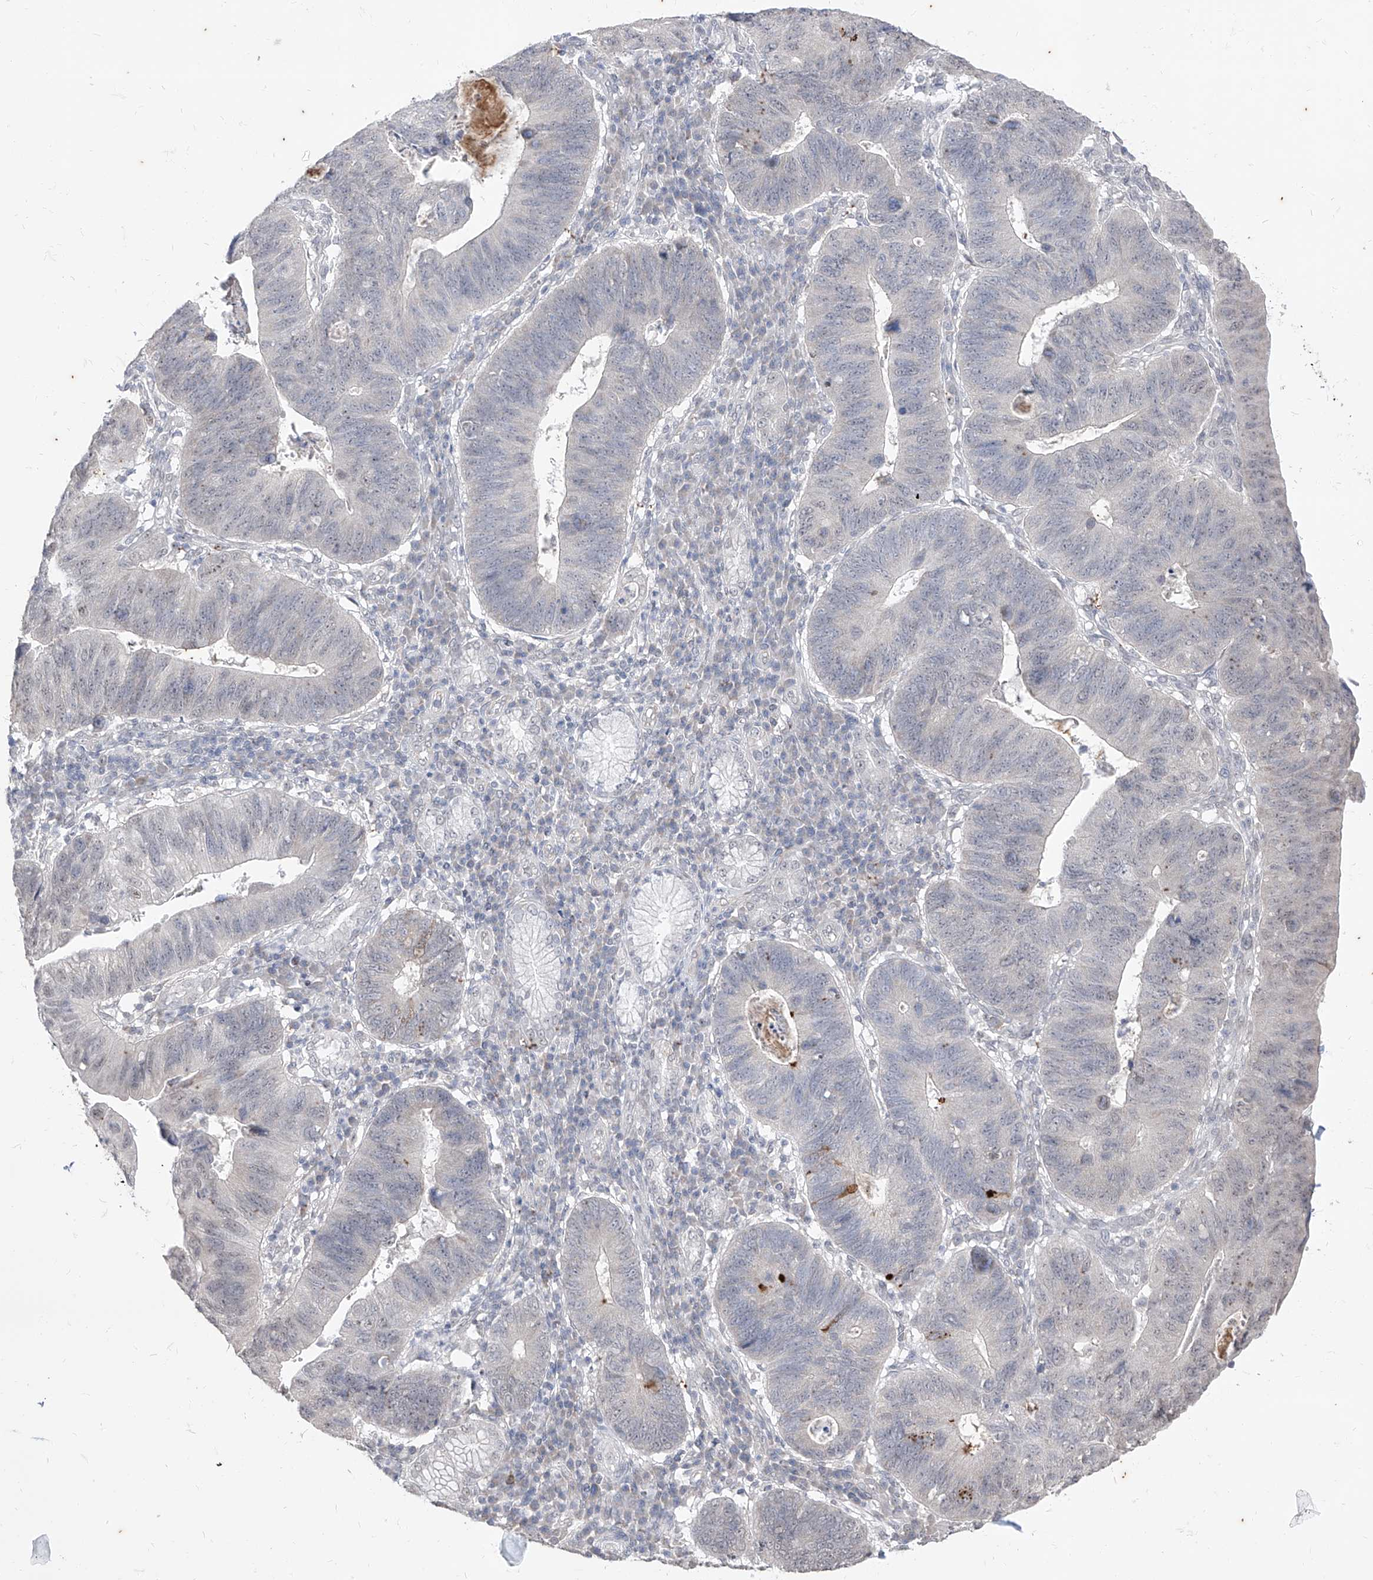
{"staining": {"intensity": "negative", "quantity": "none", "location": "none"}, "tissue": "stomach cancer", "cell_type": "Tumor cells", "image_type": "cancer", "snomed": [{"axis": "morphology", "description": "Adenocarcinoma, NOS"}, {"axis": "topography", "description": "Stomach"}], "caption": "Tumor cells show no significant positivity in stomach cancer.", "gene": "PHF20L1", "patient": {"sex": "male", "age": 59}}